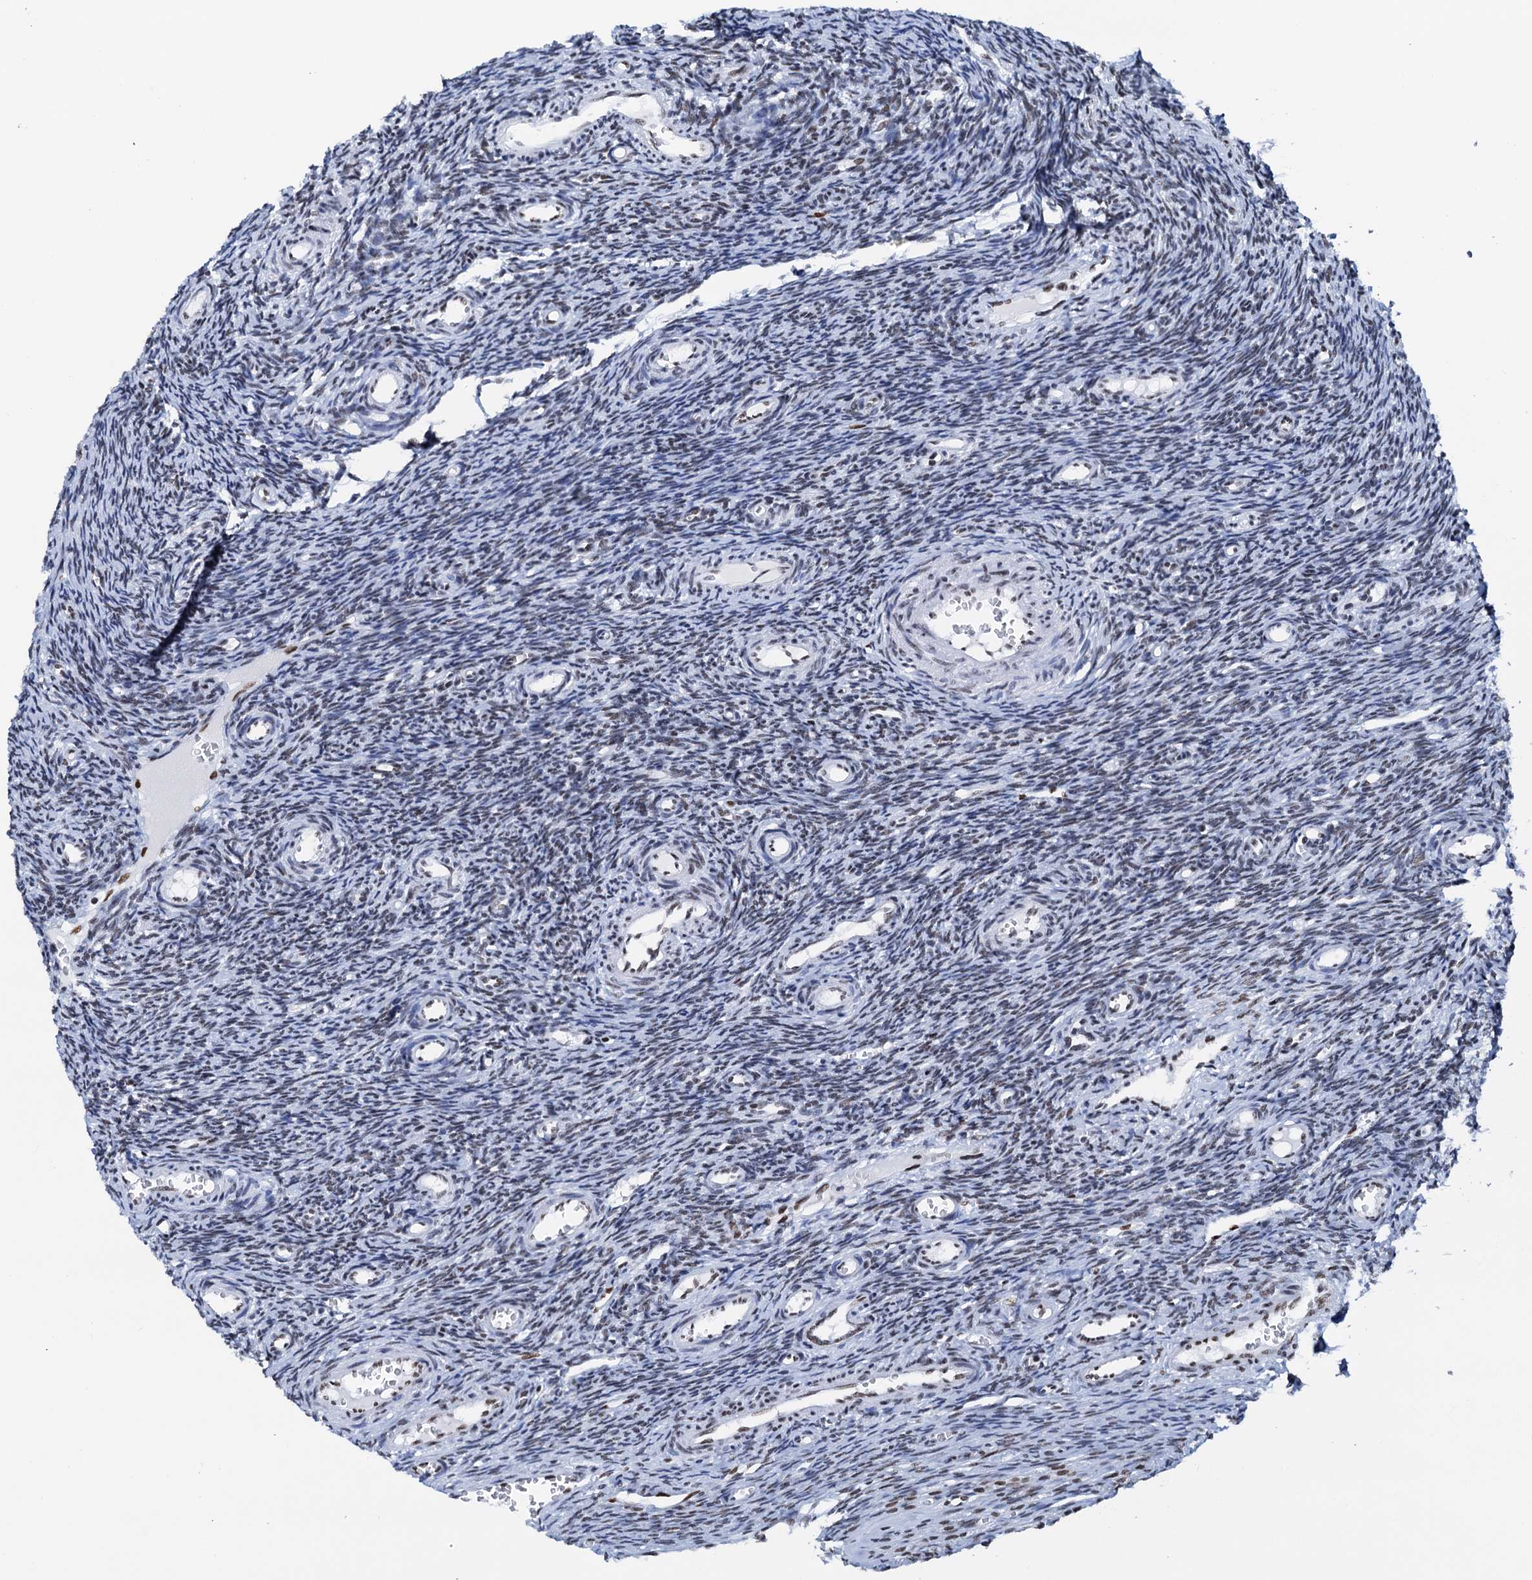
{"staining": {"intensity": "weak", "quantity": "25%-75%", "location": "nuclear"}, "tissue": "ovary", "cell_type": "Ovarian stroma cells", "image_type": "normal", "snomed": [{"axis": "morphology", "description": "Normal tissue, NOS"}, {"axis": "topography", "description": "Ovary"}], "caption": "Protein expression analysis of benign human ovary reveals weak nuclear positivity in about 25%-75% of ovarian stroma cells.", "gene": "SLTM", "patient": {"sex": "female", "age": 39}}